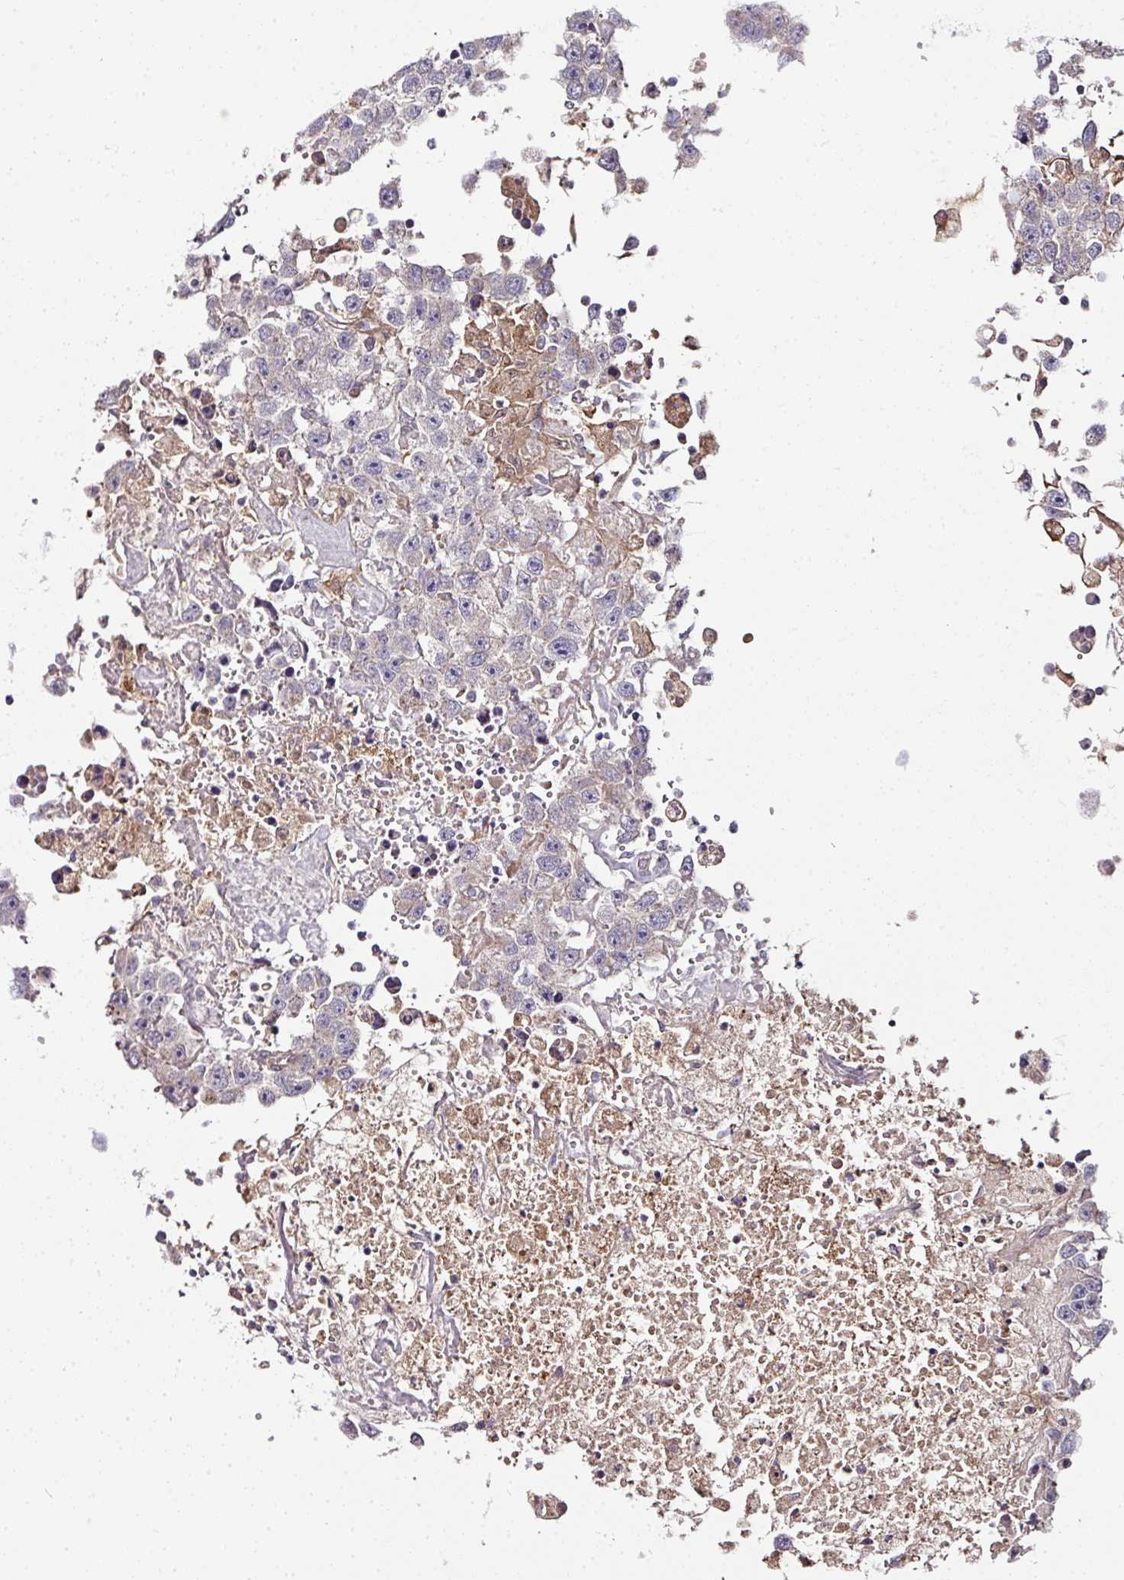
{"staining": {"intensity": "negative", "quantity": "none", "location": "none"}, "tissue": "testis cancer", "cell_type": "Tumor cells", "image_type": "cancer", "snomed": [{"axis": "morphology", "description": "Carcinoma, Embryonal, NOS"}, {"axis": "topography", "description": "Testis"}], "caption": "Tumor cells are negative for brown protein staining in testis cancer. Brightfield microscopy of IHC stained with DAB (3,3'-diaminobenzidine) (brown) and hematoxylin (blue), captured at high magnification.", "gene": "CTDSP2", "patient": {"sex": "male", "age": 83}}